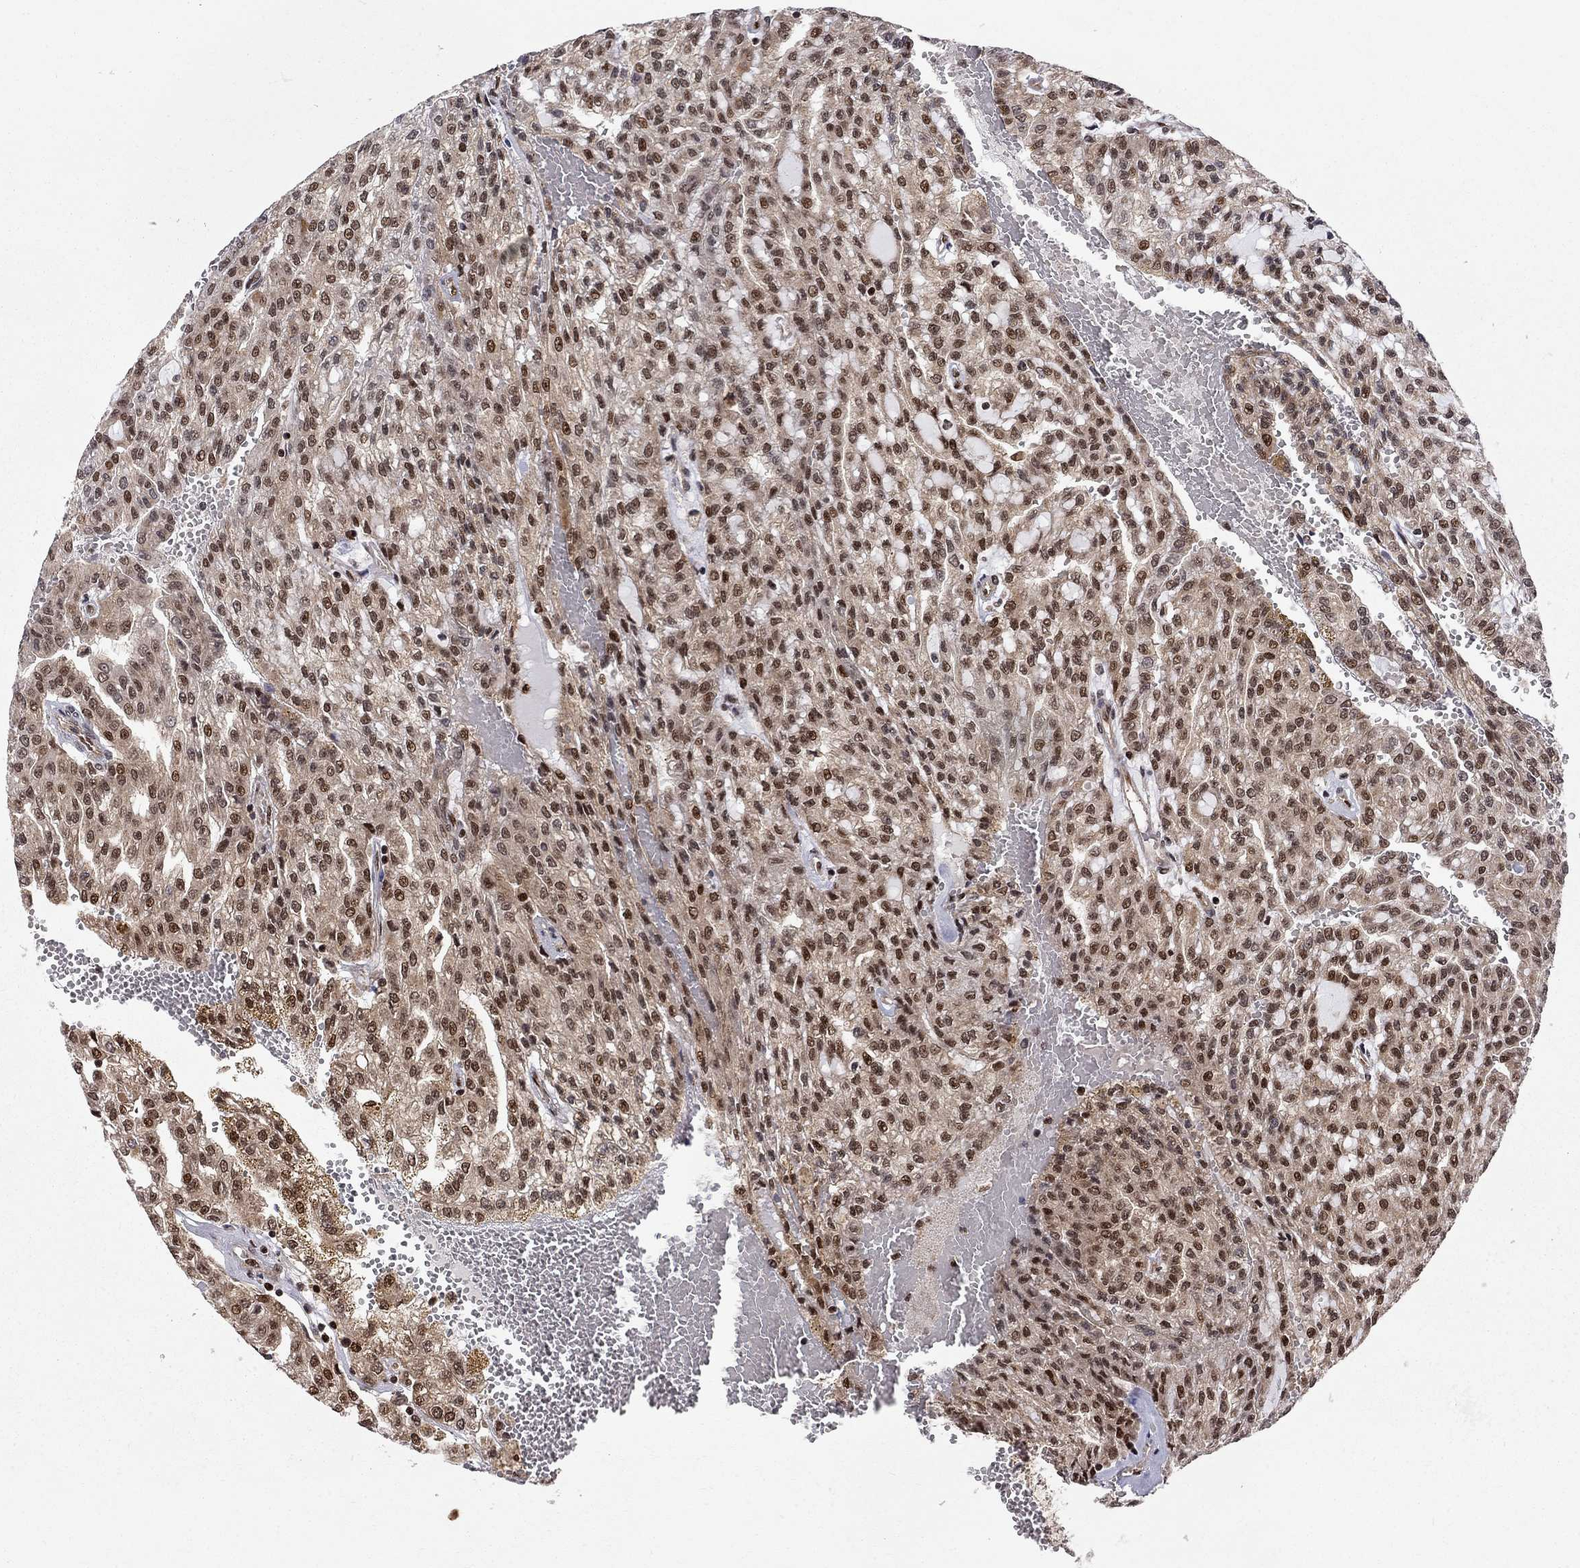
{"staining": {"intensity": "strong", "quantity": ">75%", "location": "nuclear"}, "tissue": "renal cancer", "cell_type": "Tumor cells", "image_type": "cancer", "snomed": [{"axis": "morphology", "description": "Adenocarcinoma, NOS"}, {"axis": "topography", "description": "Kidney"}], "caption": "The photomicrograph displays immunohistochemical staining of renal adenocarcinoma. There is strong nuclear positivity is appreciated in approximately >75% of tumor cells.", "gene": "ELOB", "patient": {"sex": "male", "age": 63}}